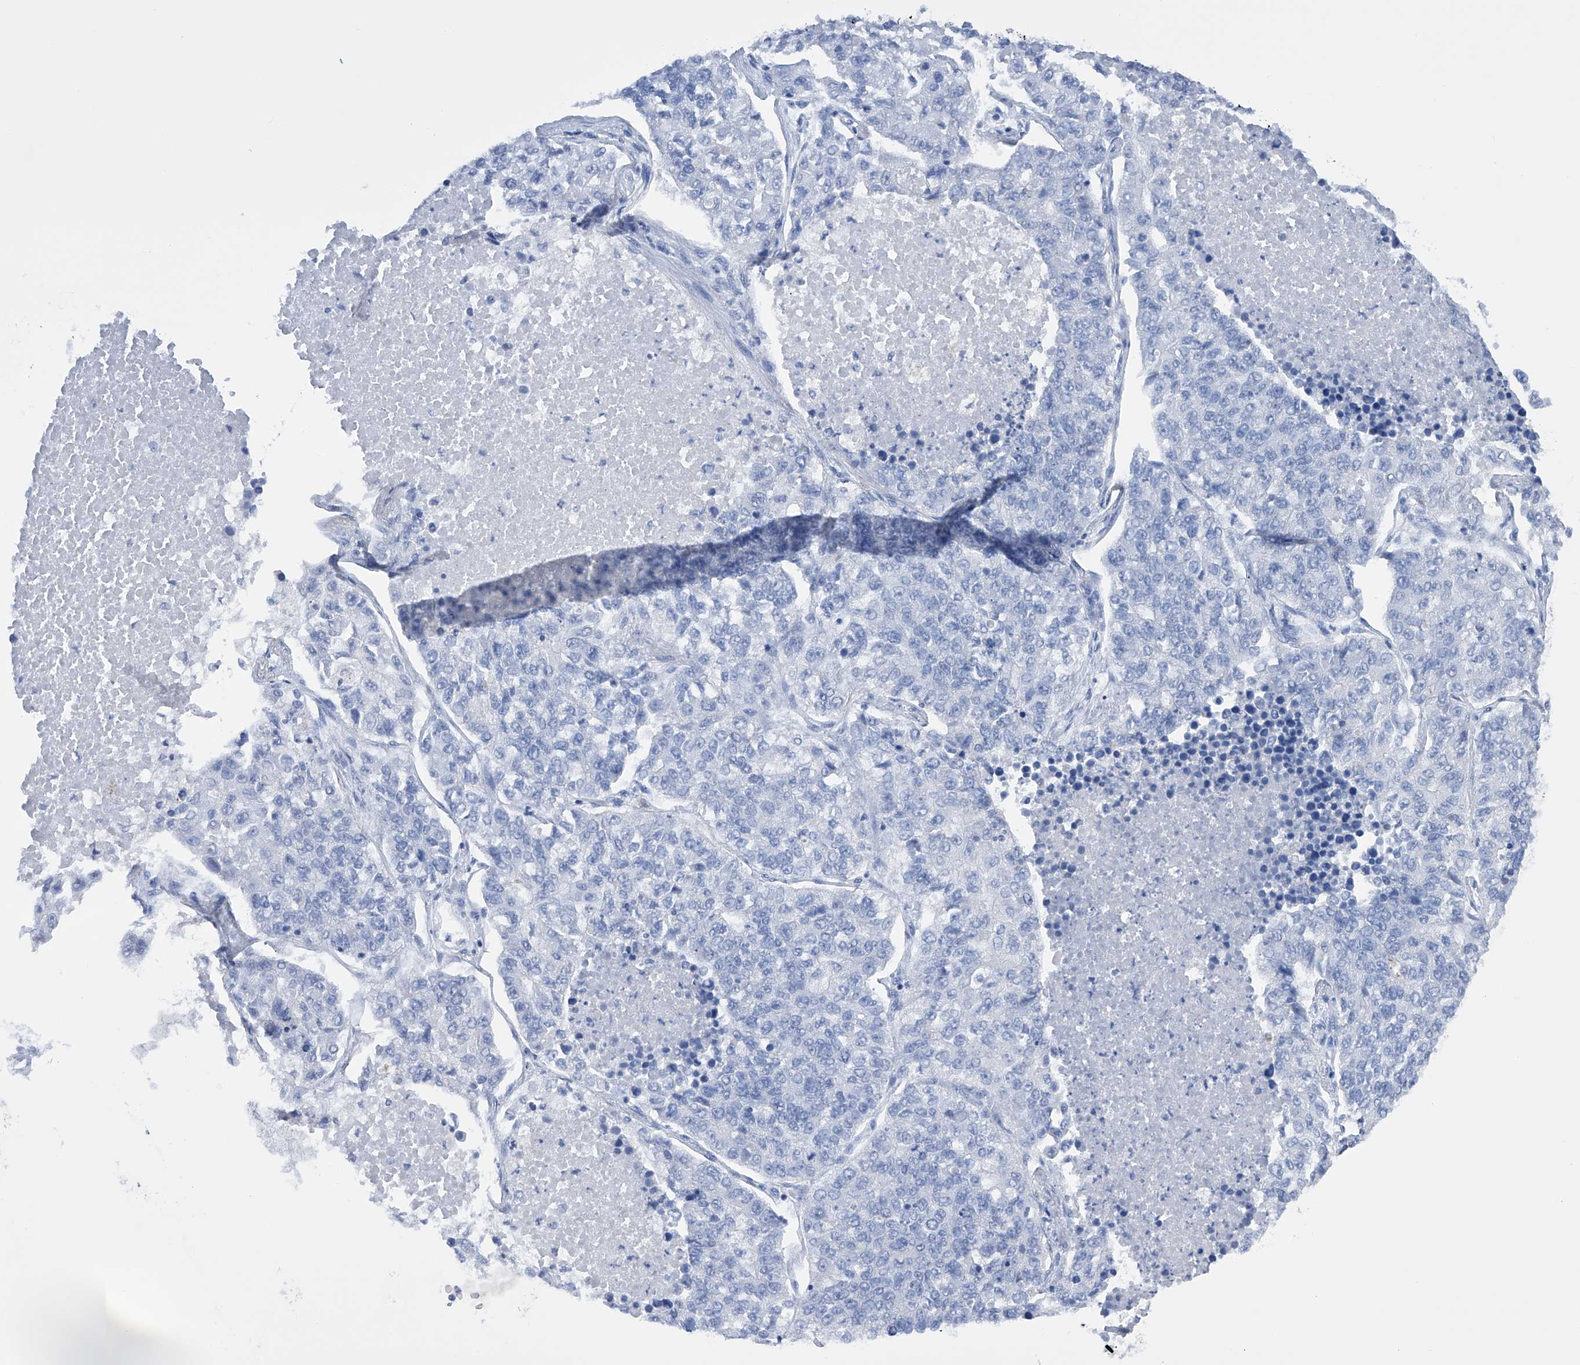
{"staining": {"intensity": "negative", "quantity": "none", "location": "none"}, "tissue": "lung cancer", "cell_type": "Tumor cells", "image_type": "cancer", "snomed": [{"axis": "morphology", "description": "Adenocarcinoma, NOS"}, {"axis": "topography", "description": "Lung"}], "caption": "Tumor cells show no significant protein positivity in lung adenocarcinoma.", "gene": "ADRA1A", "patient": {"sex": "male", "age": 49}}